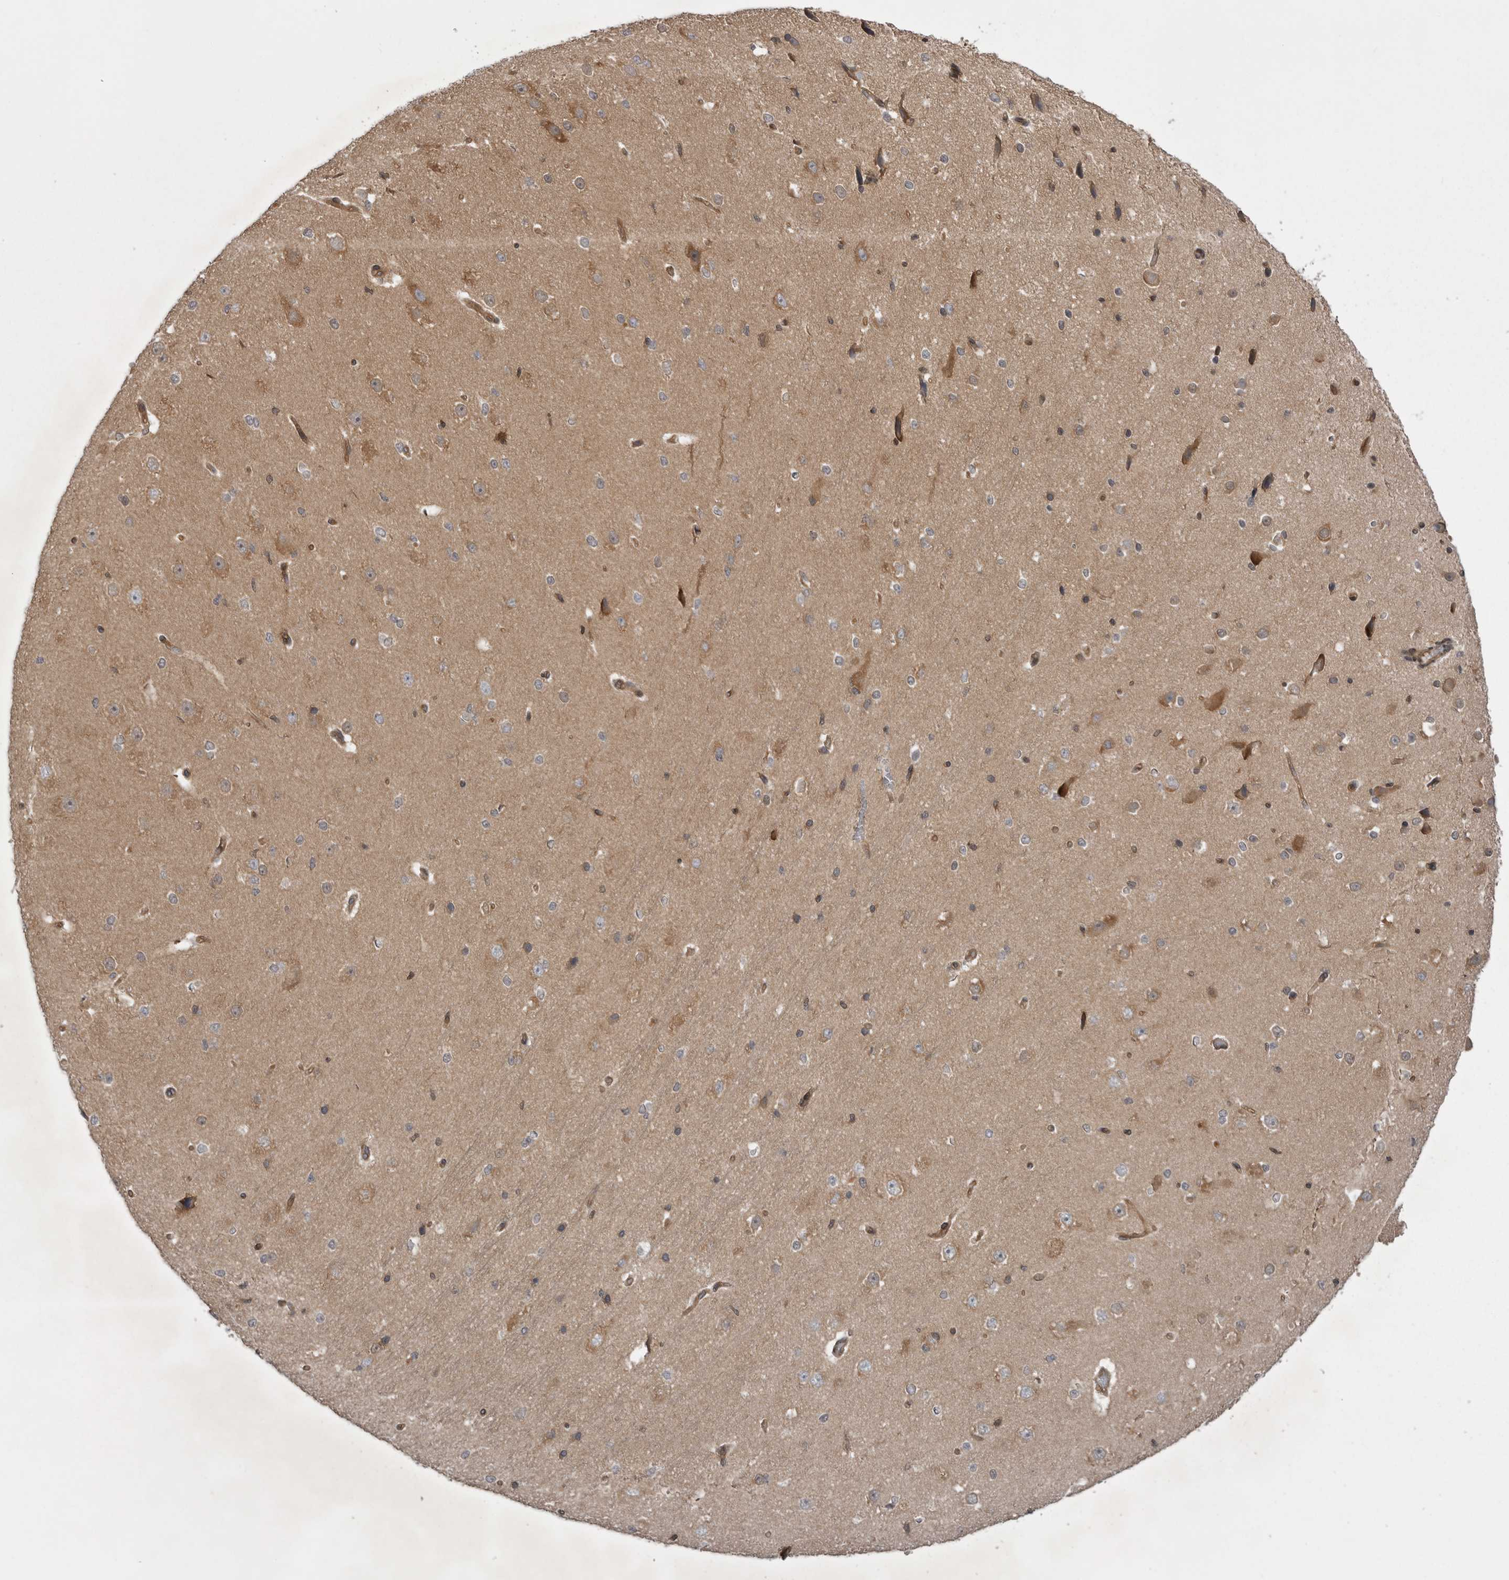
{"staining": {"intensity": "moderate", "quantity": ">75%", "location": "cytoplasmic/membranous"}, "tissue": "cerebral cortex", "cell_type": "Endothelial cells", "image_type": "normal", "snomed": [{"axis": "morphology", "description": "Normal tissue, NOS"}, {"axis": "morphology", "description": "Developmental malformation"}, {"axis": "topography", "description": "Cerebral cortex"}], "caption": "Protein positivity by immunohistochemistry reveals moderate cytoplasmic/membranous expression in approximately >75% of endothelial cells in normal cerebral cortex.", "gene": "STK24", "patient": {"sex": "female", "age": 30}}